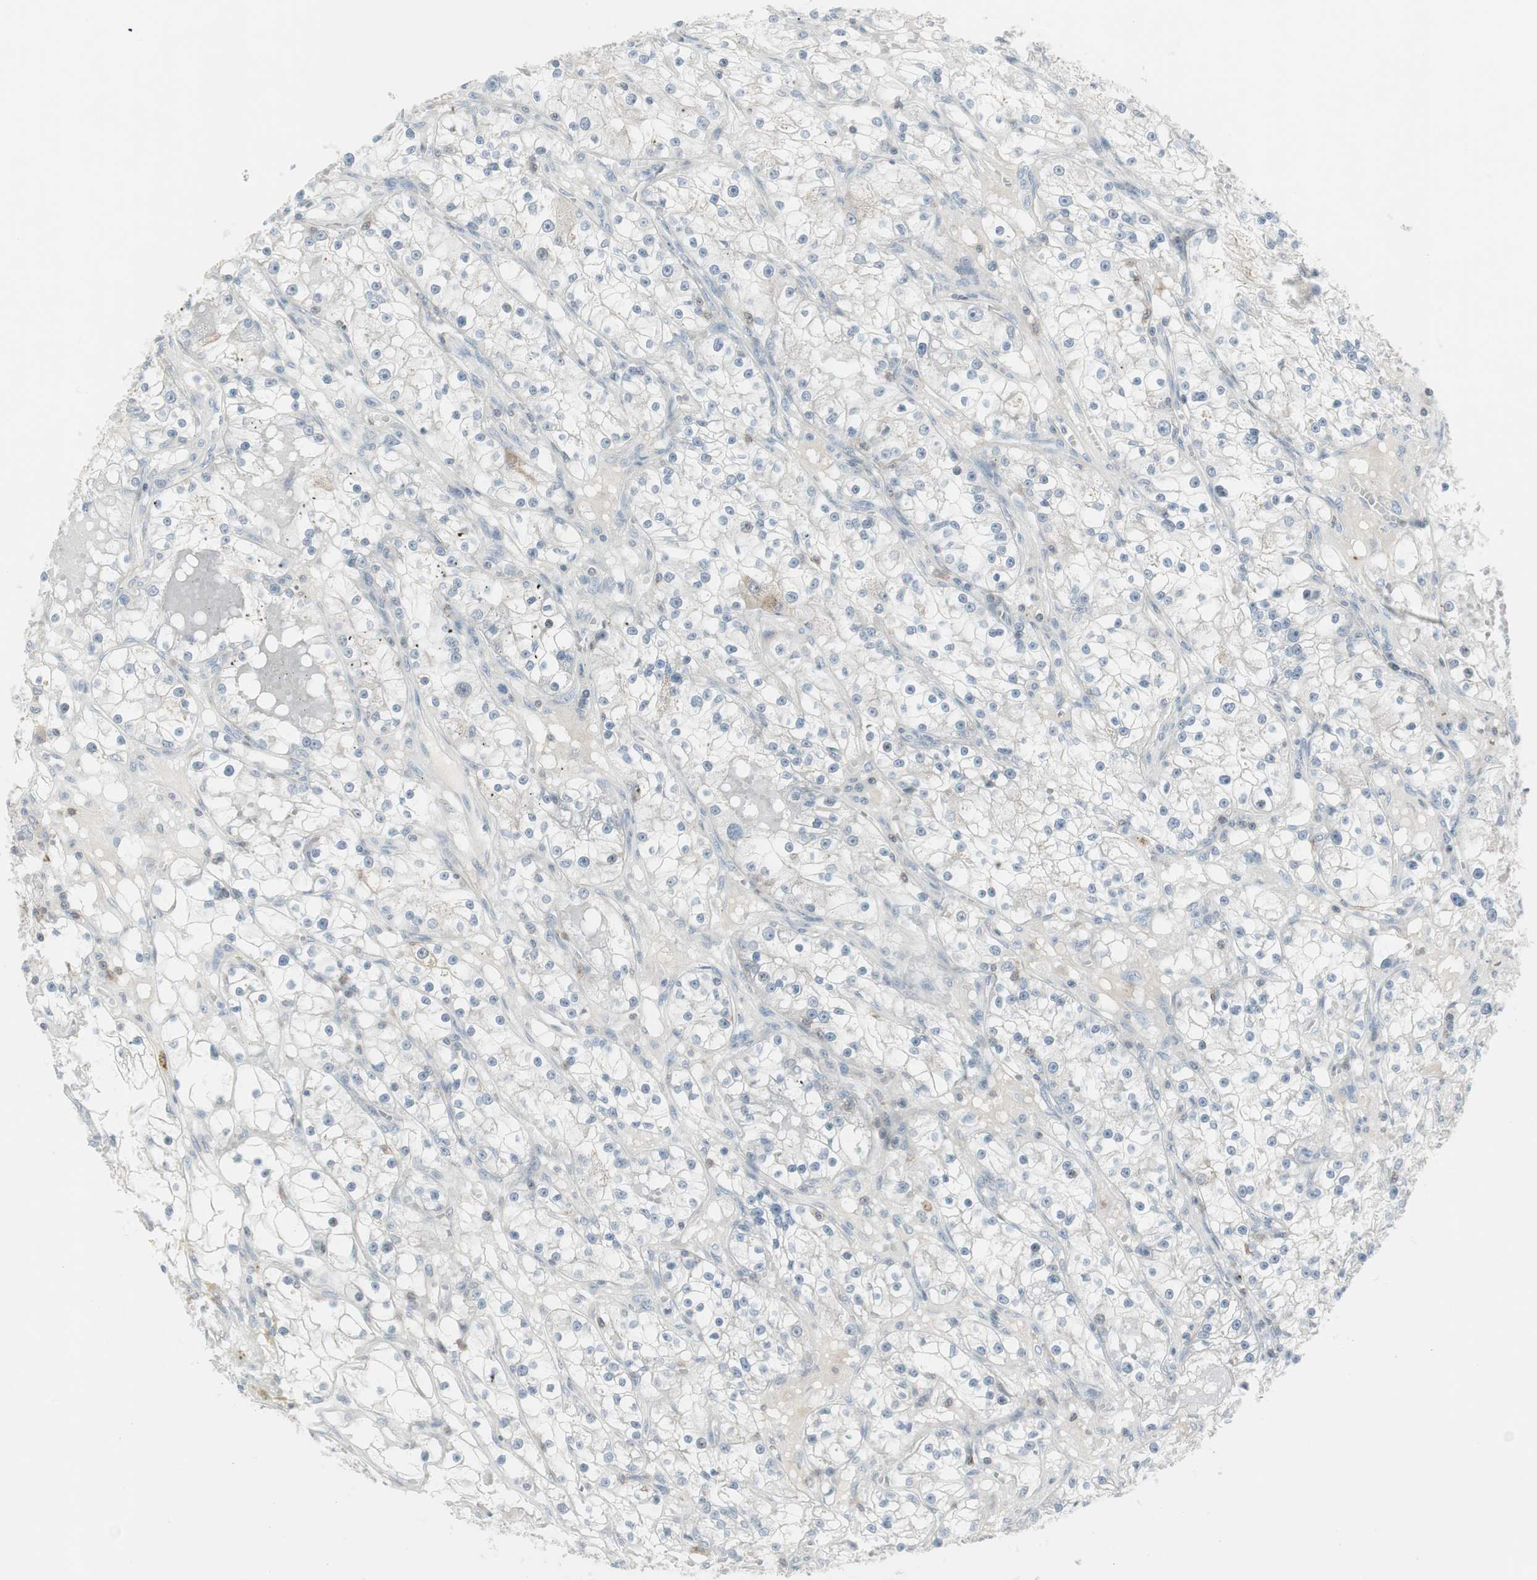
{"staining": {"intensity": "negative", "quantity": "none", "location": "none"}, "tissue": "renal cancer", "cell_type": "Tumor cells", "image_type": "cancer", "snomed": [{"axis": "morphology", "description": "Adenocarcinoma, NOS"}, {"axis": "topography", "description": "Kidney"}], "caption": "The immunohistochemistry histopathology image has no significant expression in tumor cells of renal cancer (adenocarcinoma) tissue.", "gene": "MAP4K4", "patient": {"sex": "male", "age": 56}}